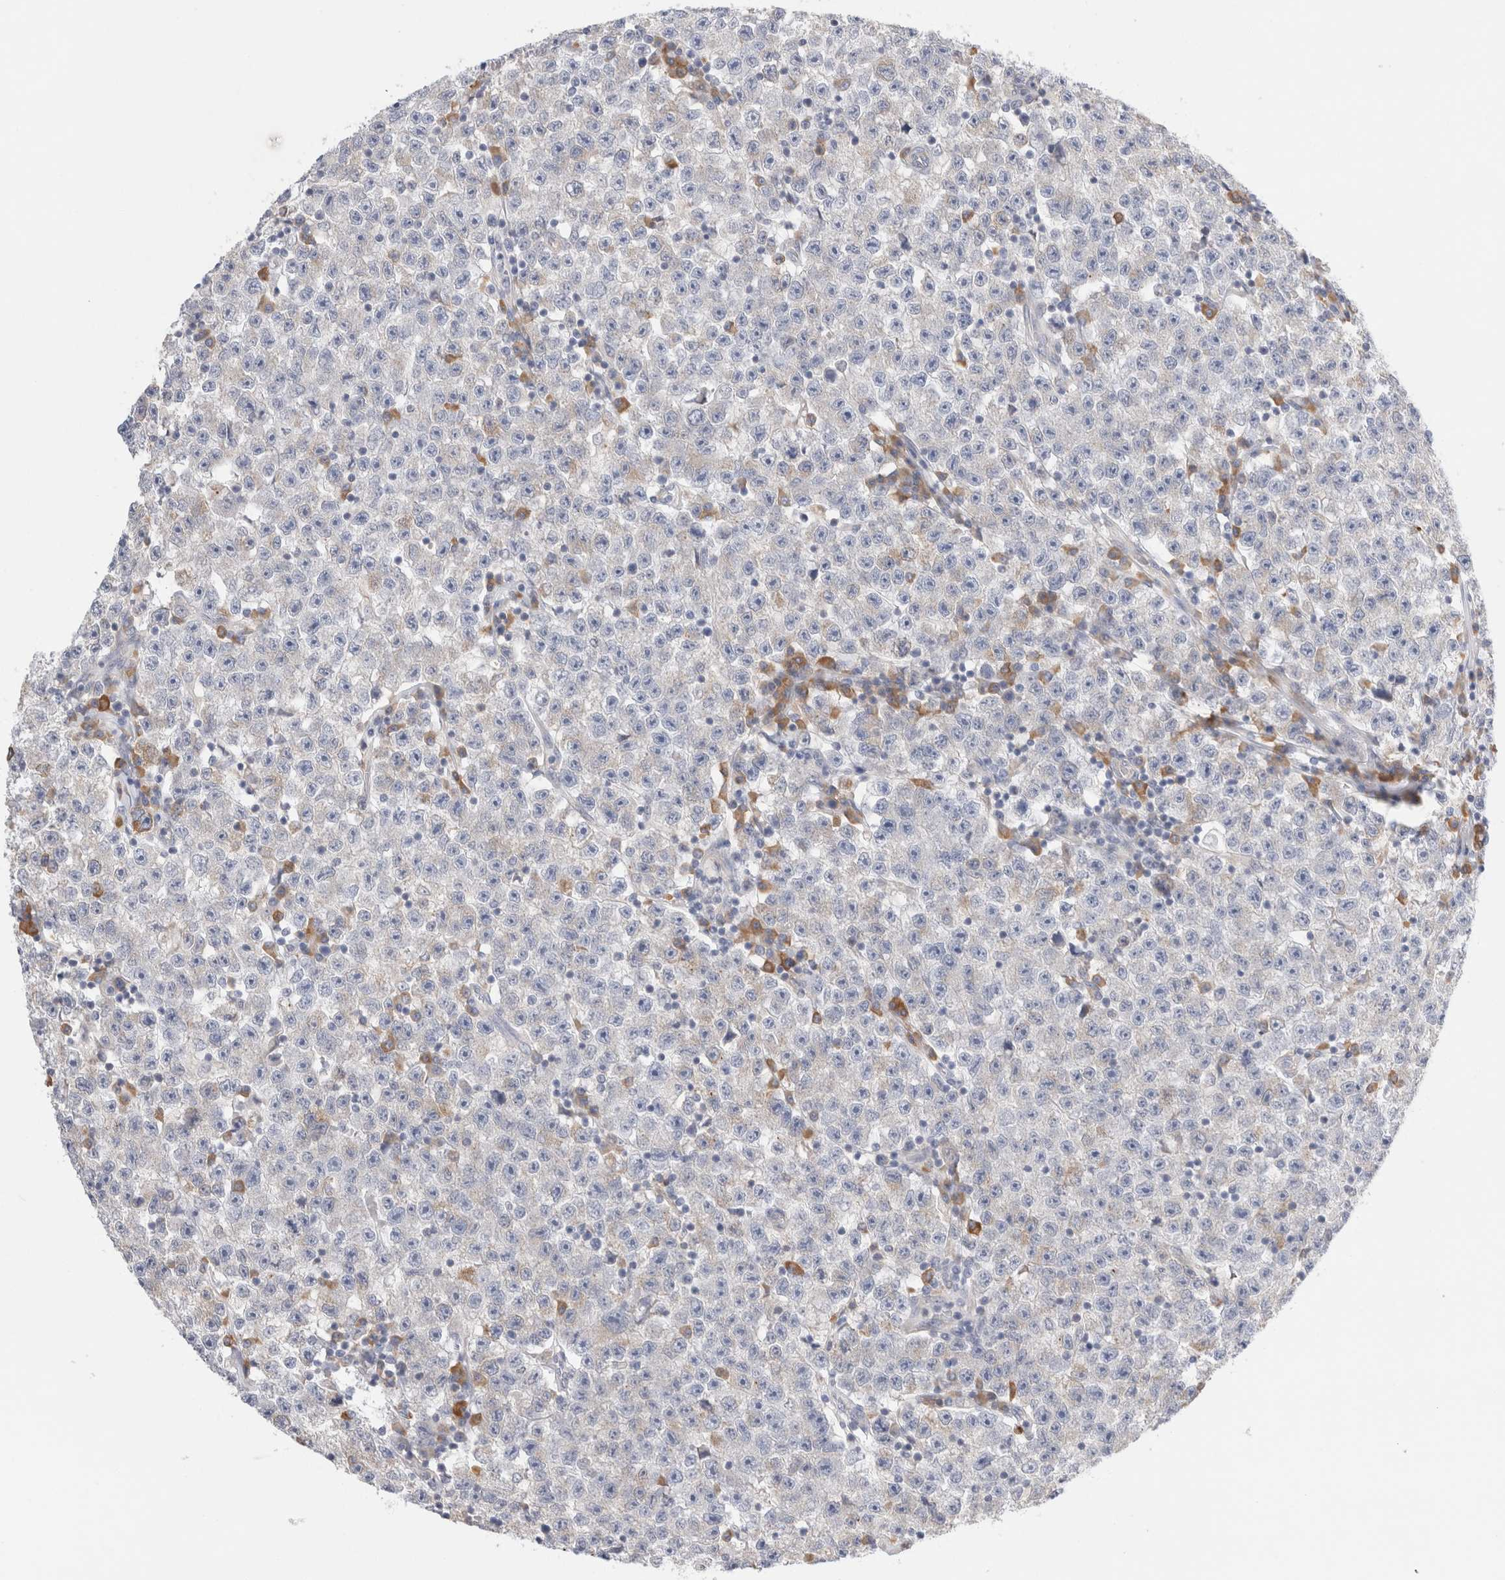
{"staining": {"intensity": "negative", "quantity": "none", "location": "none"}, "tissue": "testis cancer", "cell_type": "Tumor cells", "image_type": "cancer", "snomed": [{"axis": "morphology", "description": "Seminoma, NOS"}, {"axis": "topography", "description": "Testis"}], "caption": "Immunohistochemistry of human testis cancer displays no positivity in tumor cells.", "gene": "CSK", "patient": {"sex": "male", "age": 22}}